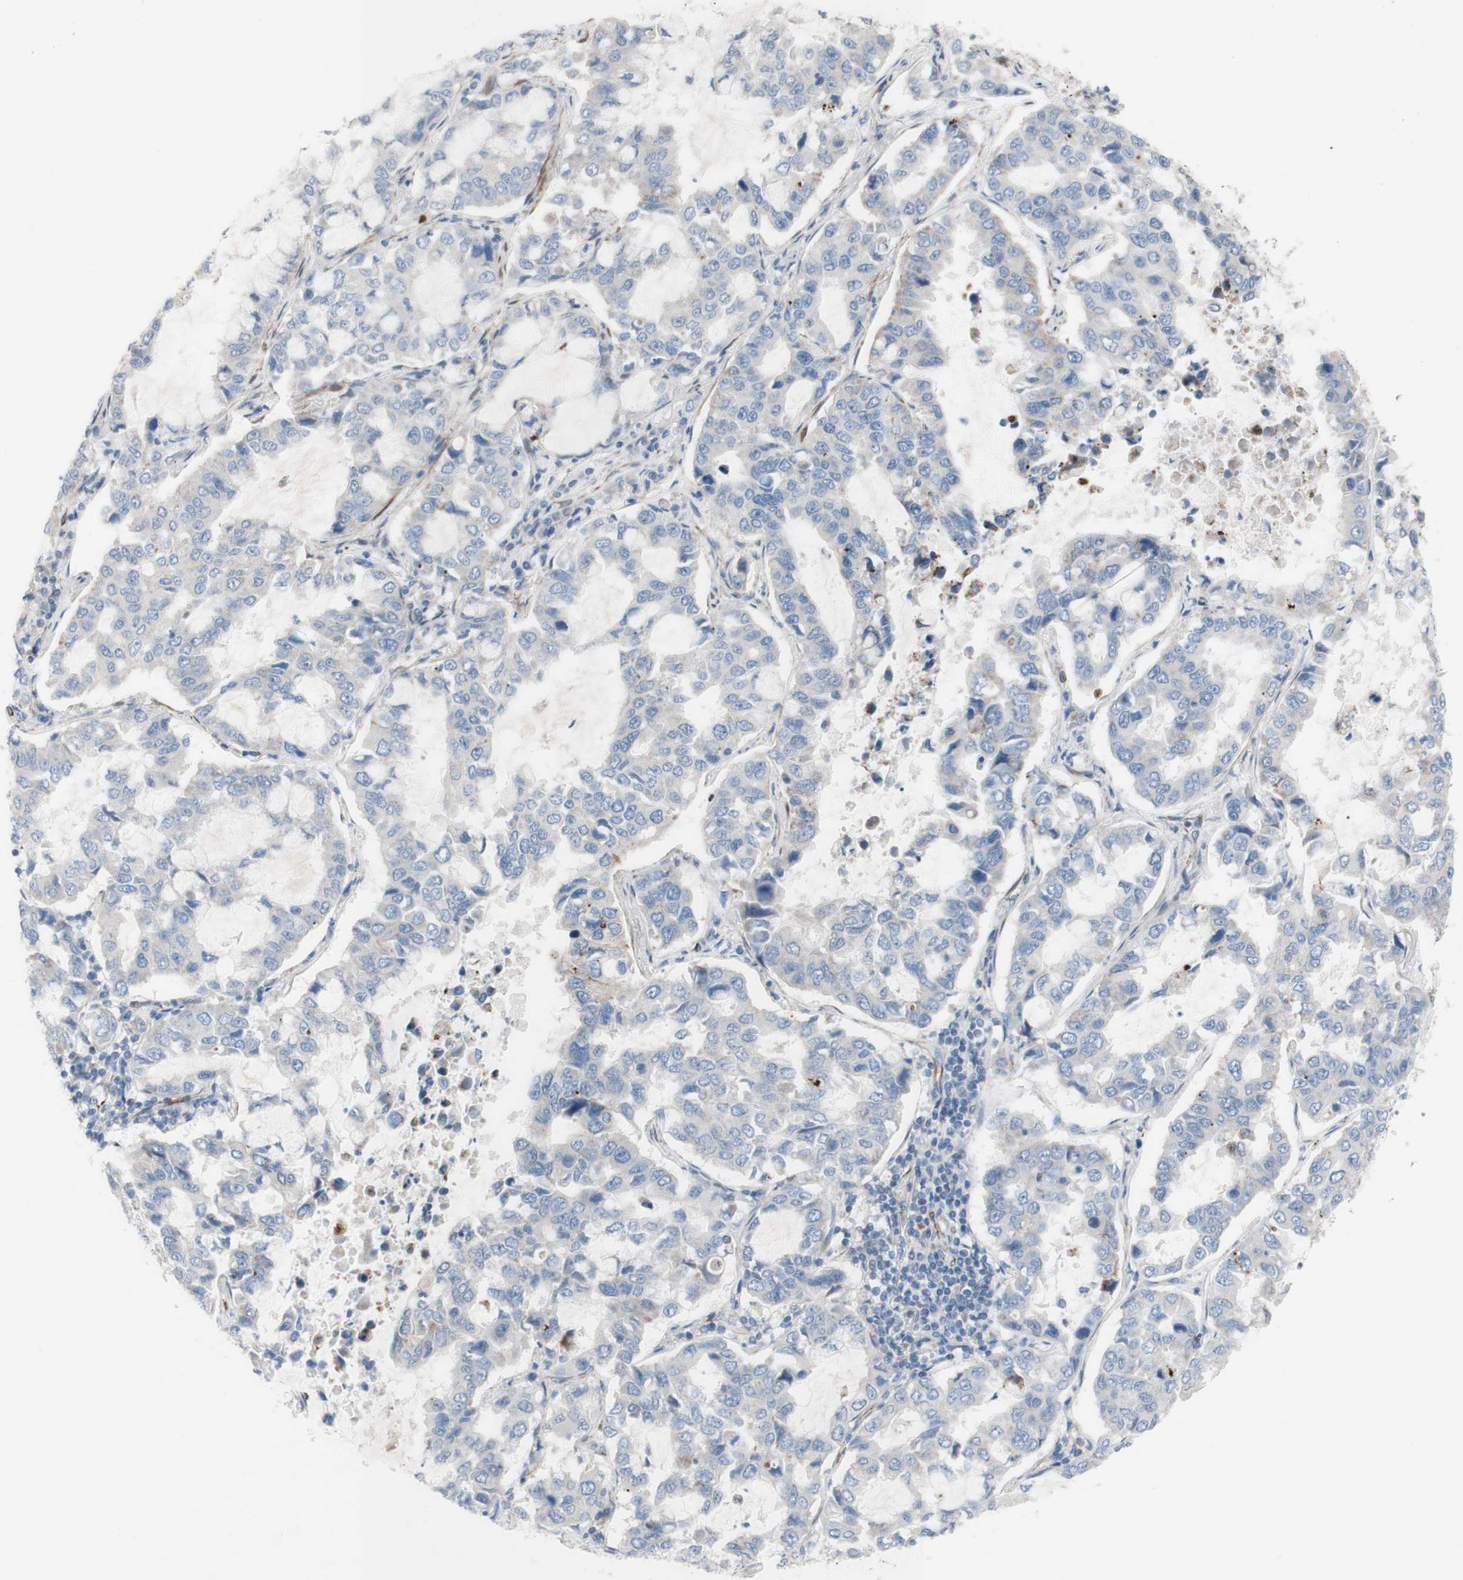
{"staining": {"intensity": "negative", "quantity": "none", "location": "none"}, "tissue": "lung cancer", "cell_type": "Tumor cells", "image_type": "cancer", "snomed": [{"axis": "morphology", "description": "Adenocarcinoma, NOS"}, {"axis": "topography", "description": "Lung"}], "caption": "Tumor cells are negative for brown protein staining in lung adenocarcinoma.", "gene": "AGPAT5", "patient": {"sex": "male", "age": 64}}